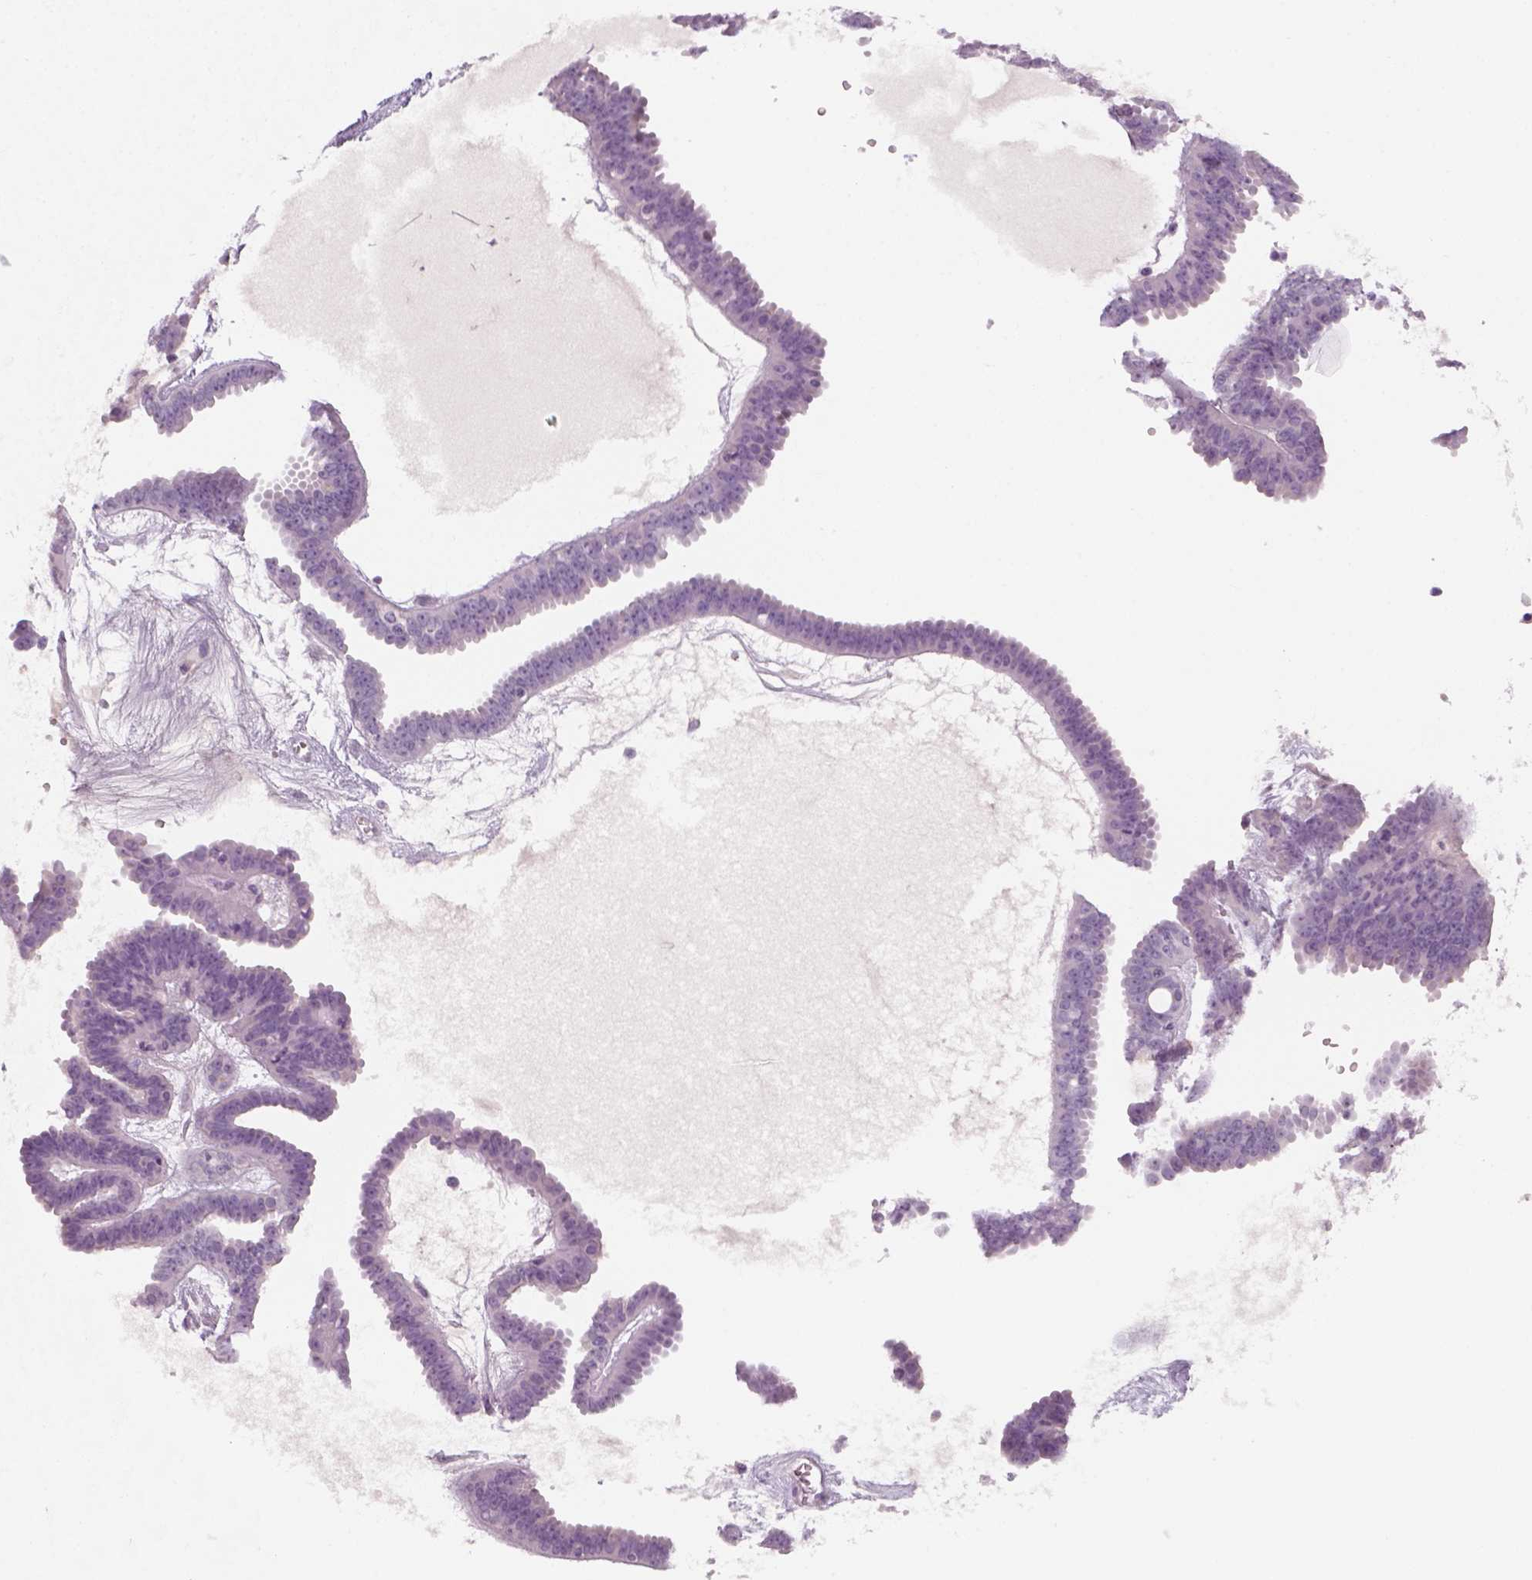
{"staining": {"intensity": "negative", "quantity": "none", "location": "none"}, "tissue": "ovarian cancer", "cell_type": "Tumor cells", "image_type": "cancer", "snomed": [{"axis": "morphology", "description": "Cystadenocarcinoma, serous, NOS"}, {"axis": "topography", "description": "Ovary"}], "caption": "This is an immunohistochemistry micrograph of ovarian cancer. There is no positivity in tumor cells.", "gene": "KRT25", "patient": {"sex": "female", "age": 71}}